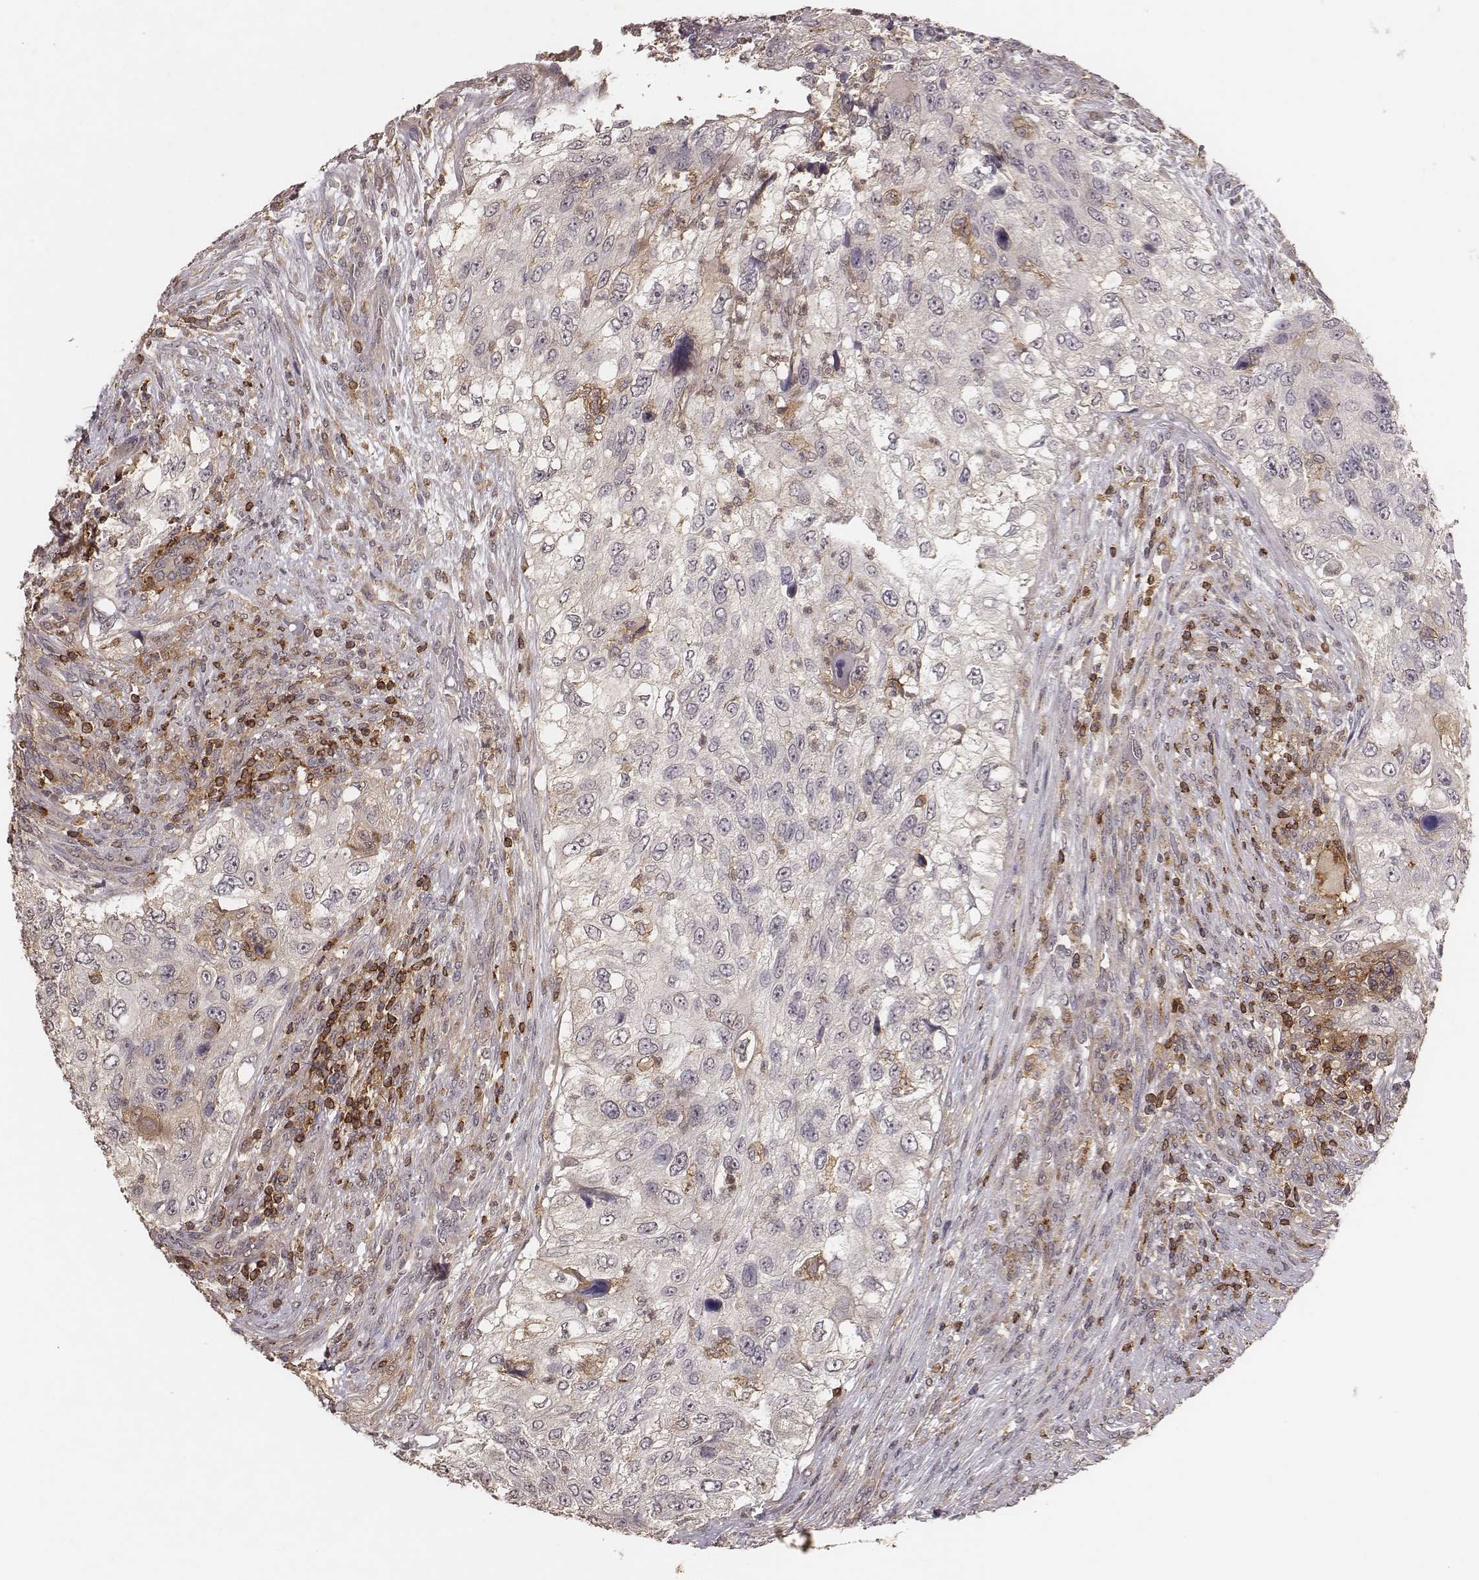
{"staining": {"intensity": "negative", "quantity": "none", "location": "none"}, "tissue": "urothelial cancer", "cell_type": "Tumor cells", "image_type": "cancer", "snomed": [{"axis": "morphology", "description": "Urothelial carcinoma, High grade"}, {"axis": "topography", "description": "Urinary bladder"}], "caption": "The histopathology image exhibits no significant positivity in tumor cells of urothelial carcinoma (high-grade).", "gene": "PILRA", "patient": {"sex": "female", "age": 60}}